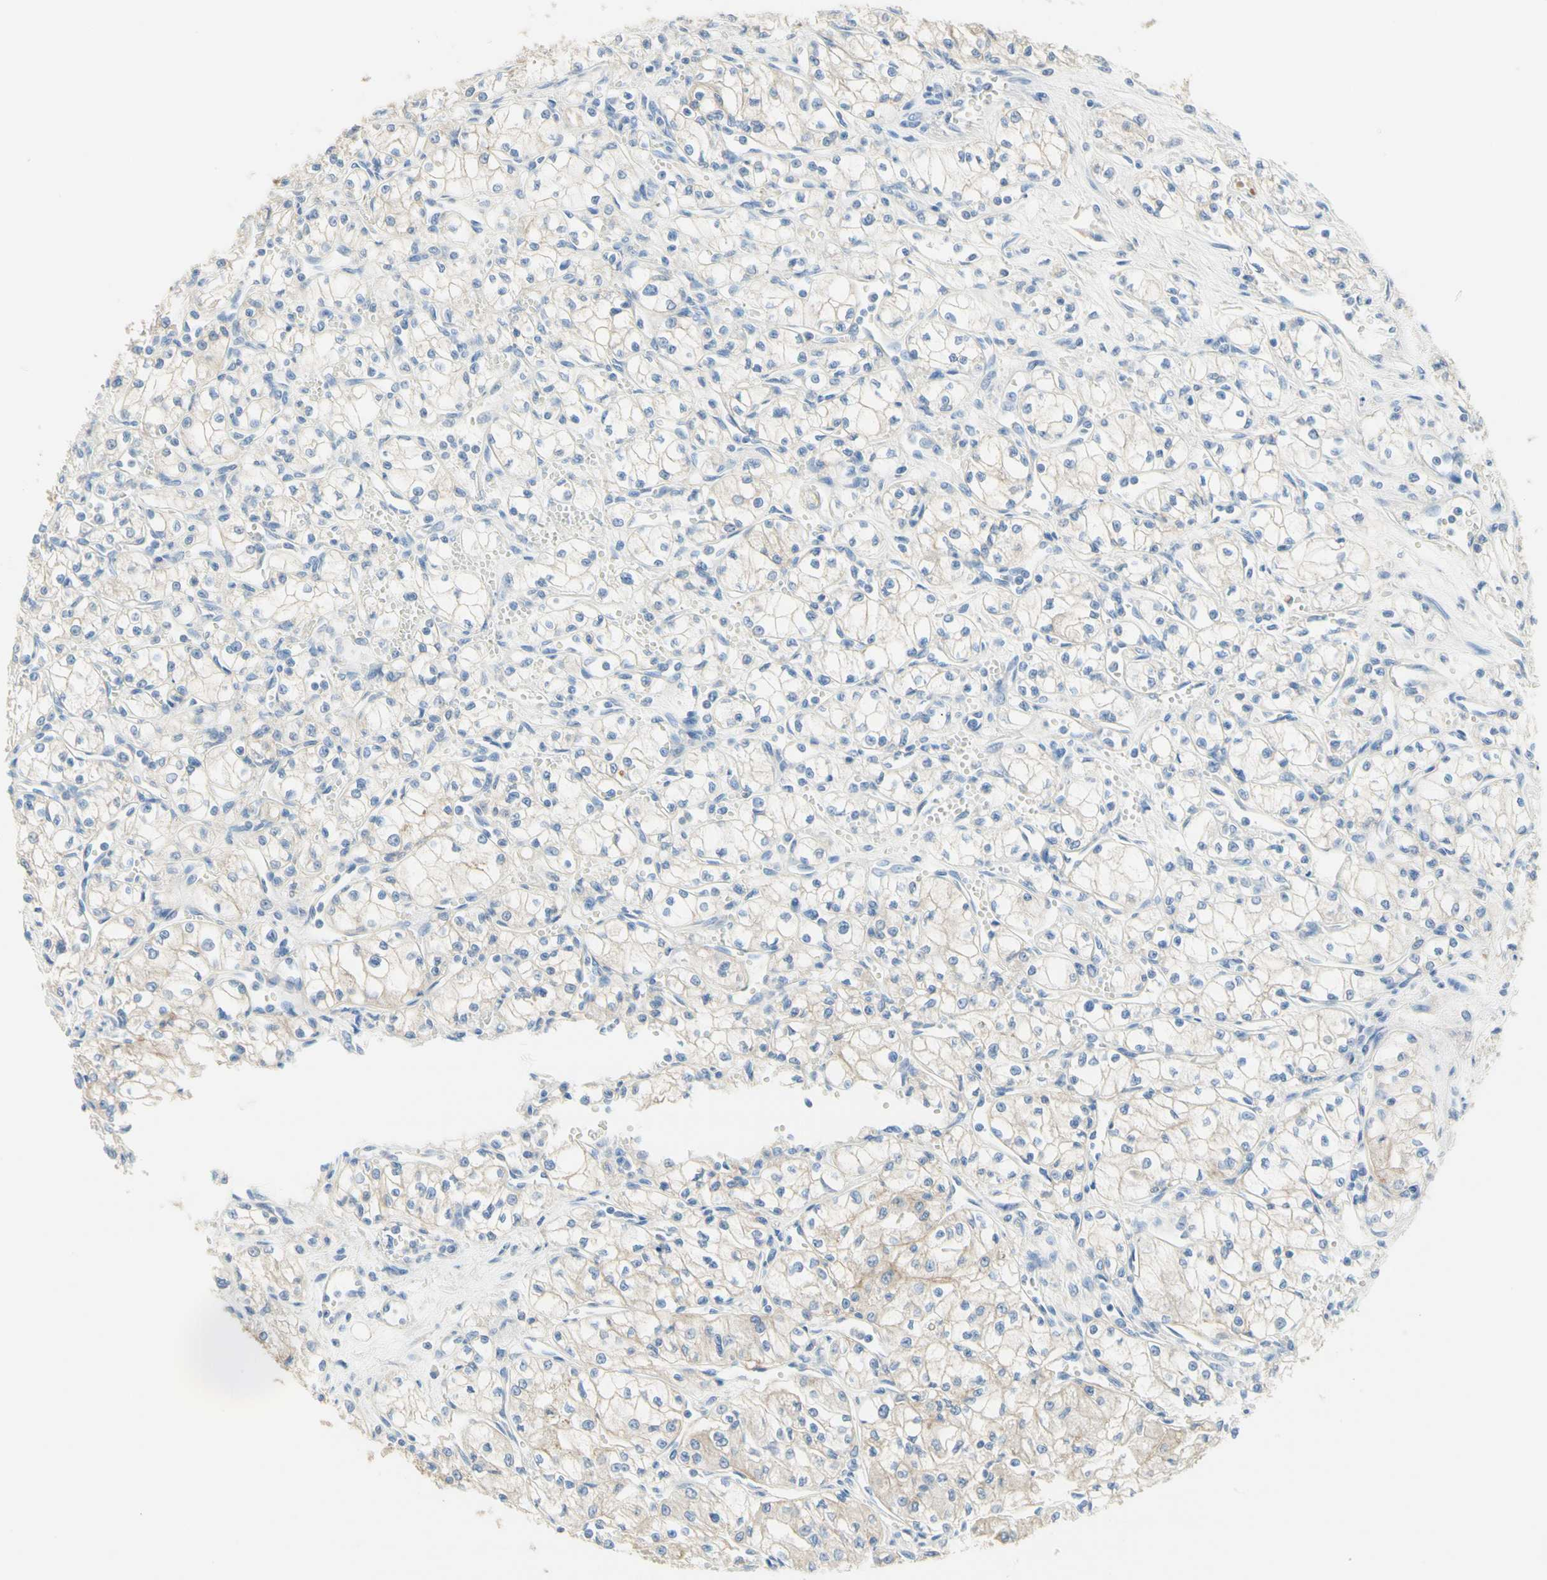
{"staining": {"intensity": "weak", "quantity": "<25%", "location": "cytoplasmic/membranous"}, "tissue": "renal cancer", "cell_type": "Tumor cells", "image_type": "cancer", "snomed": [{"axis": "morphology", "description": "Normal tissue, NOS"}, {"axis": "morphology", "description": "Adenocarcinoma, NOS"}, {"axis": "topography", "description": "Kidney"}], "caption": "Immunohistochemistry (IHC) micrograph of human renal adenocarcinoma stained for a protein (brown), which reveals no expression in tumor cells.", "gene": "NECTIN4", "patient": {"sex": "male", "age": 59}}